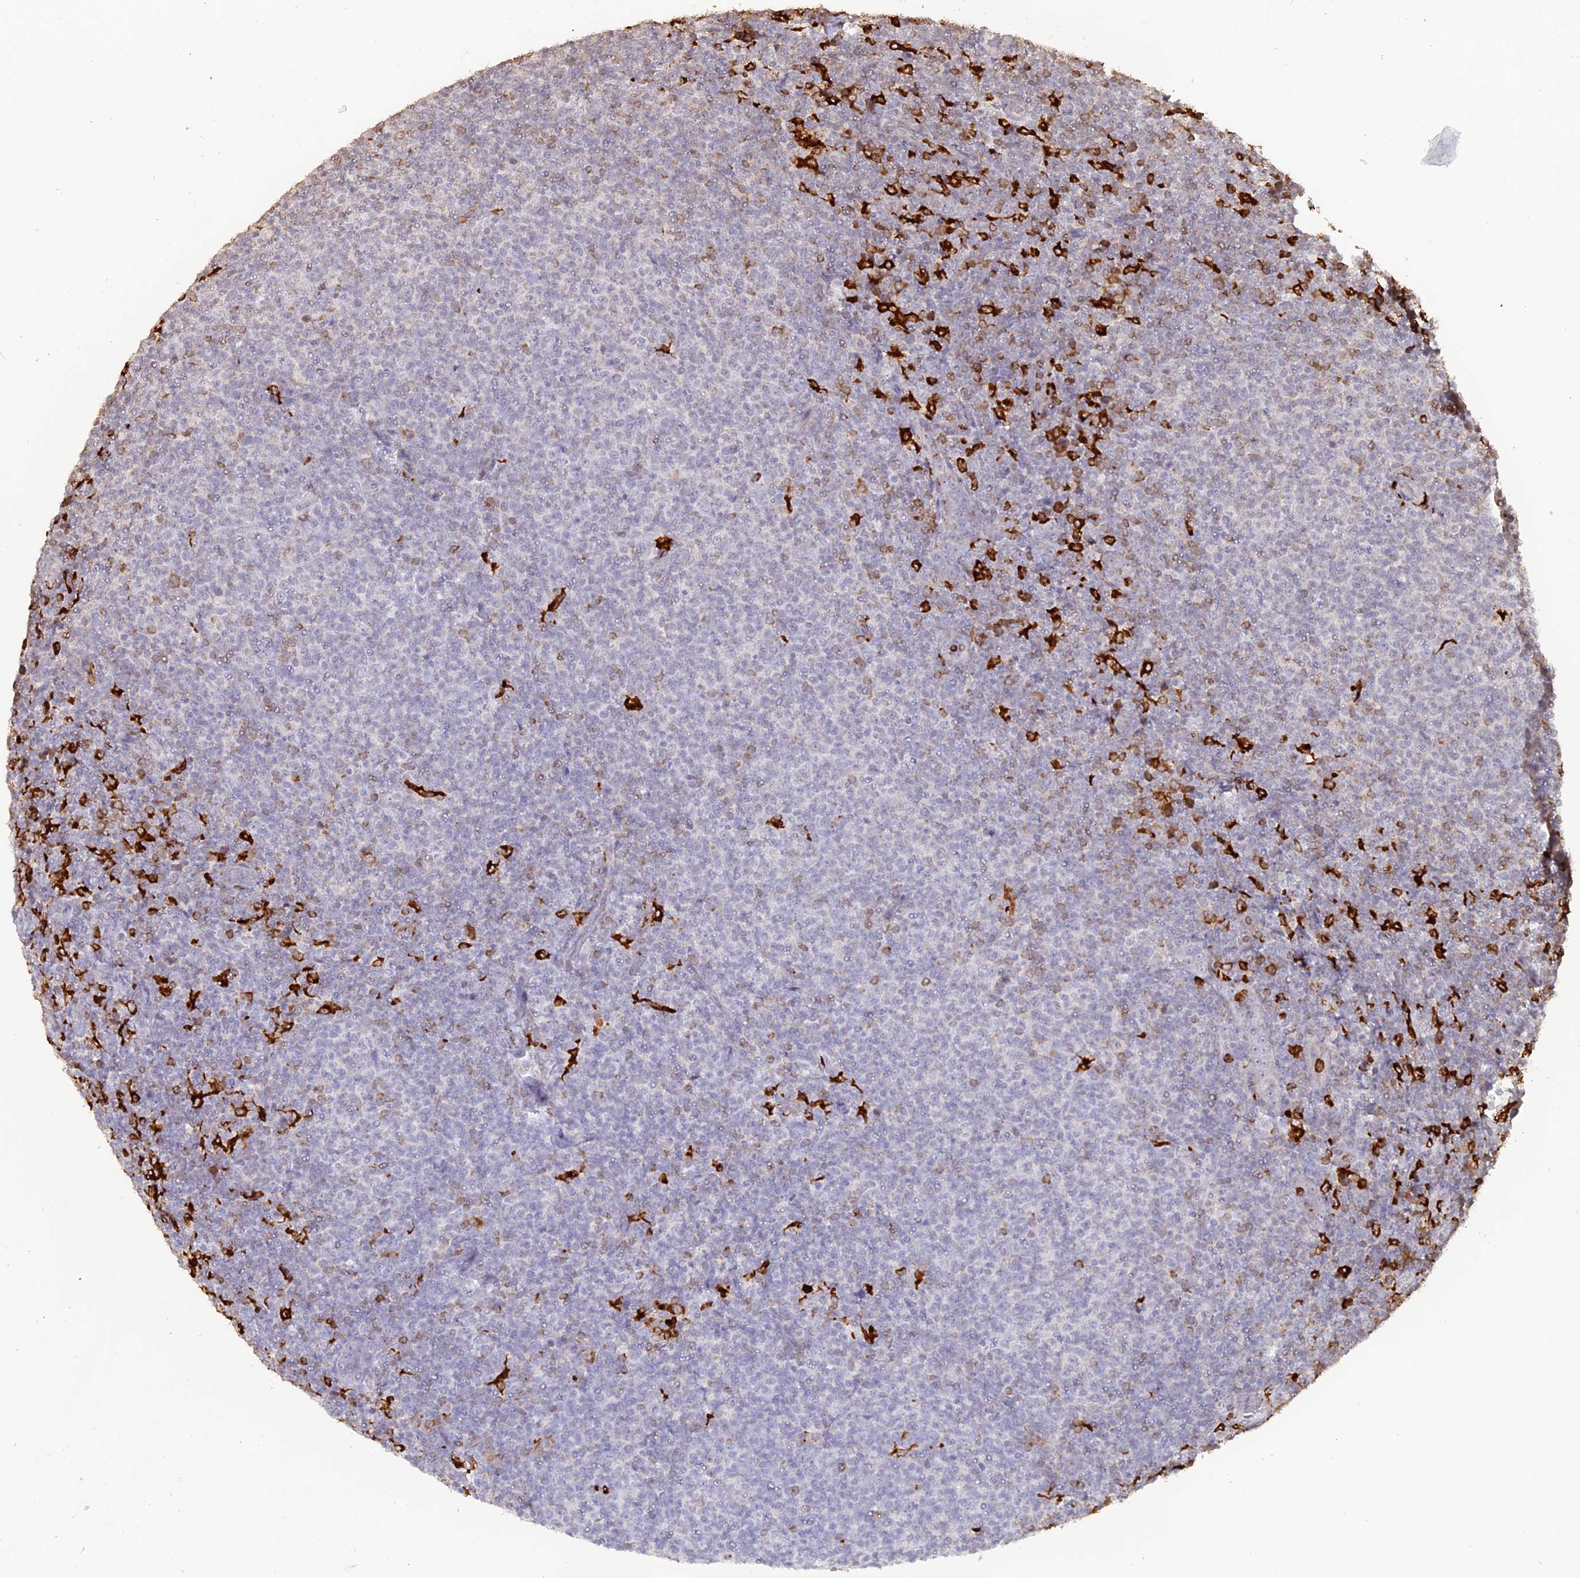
{"staining": {"intensity": "negative", "quantity": "none", "location": "none"}, "tissue": "lymphoma", "cell_type": "Tumor cells", "image_type": "cancer", "snomed": [{"axis": "morphology", "description": "Malignant lymphoma, non-Hodgkin's type, Low grade"}, {"axis": "topography", "description": "Lymph node"}], "caption": "The photomicrograph shows no significant positivity in tumor cells of lymphoma. (Brightfield microscopy of DAB immunohistochemistry at high magnification).", "gene": "APOBR", "patient": {"sex": "male", "age": 66}}